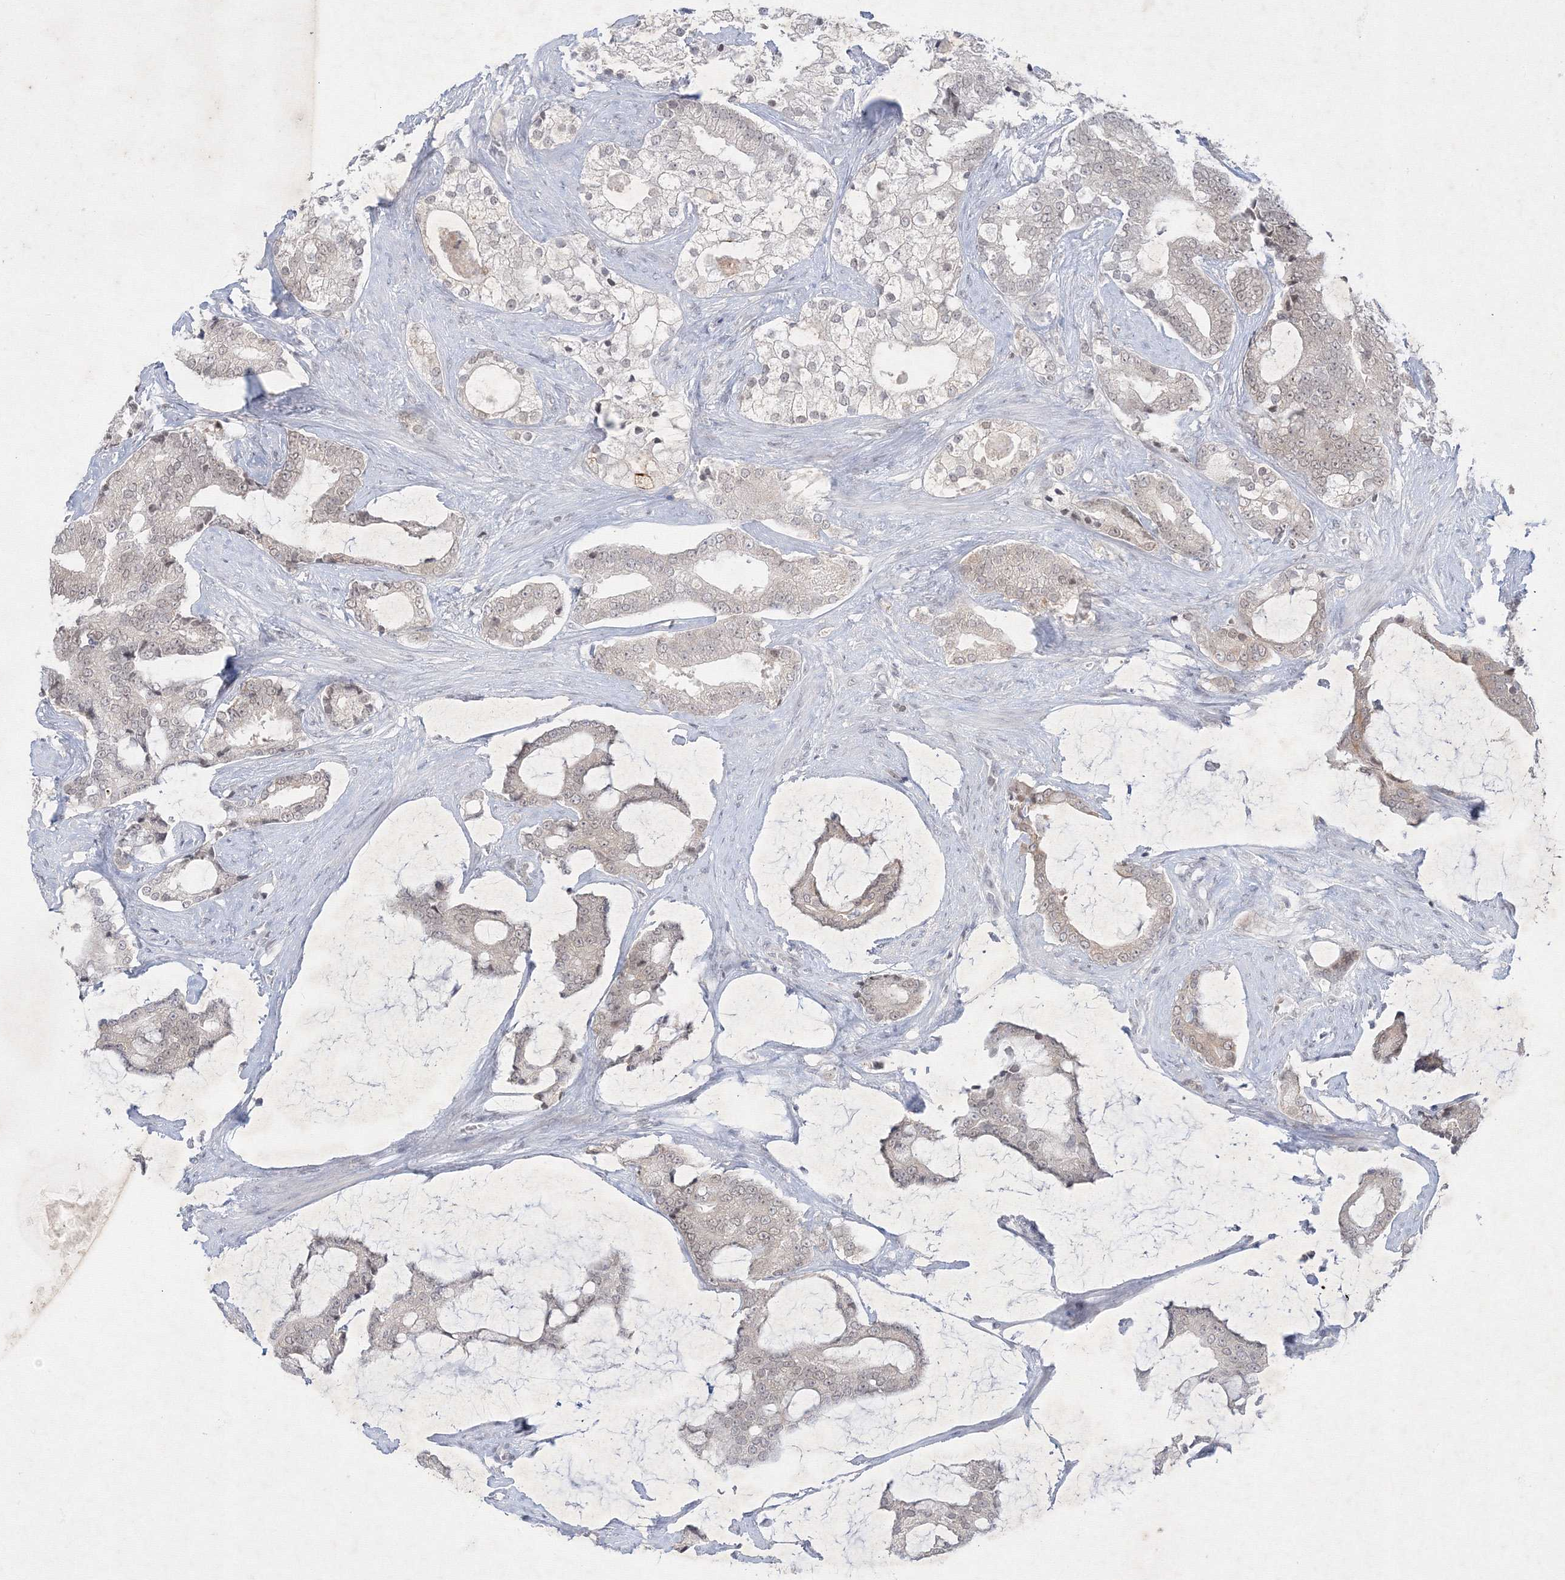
{"staining": {"intensity": "weak", "quantity": "<25%", "location": "nuclear"}, "tissue": "prostate cancer", "cell_type": "Tumor cells", "image_type": "cancer", "snomed": [{"axis": "morphology", "description": "Adenocarcinoma, Low grade"}, {"axis": "topography", "description": "Prostate"}], "caption": "Tumor cells are negative for protein expression in human prostate adenocarcinoma (low-grade).", "gene": "NXPE3", "patient": {"sex": "male", "age": 58}}